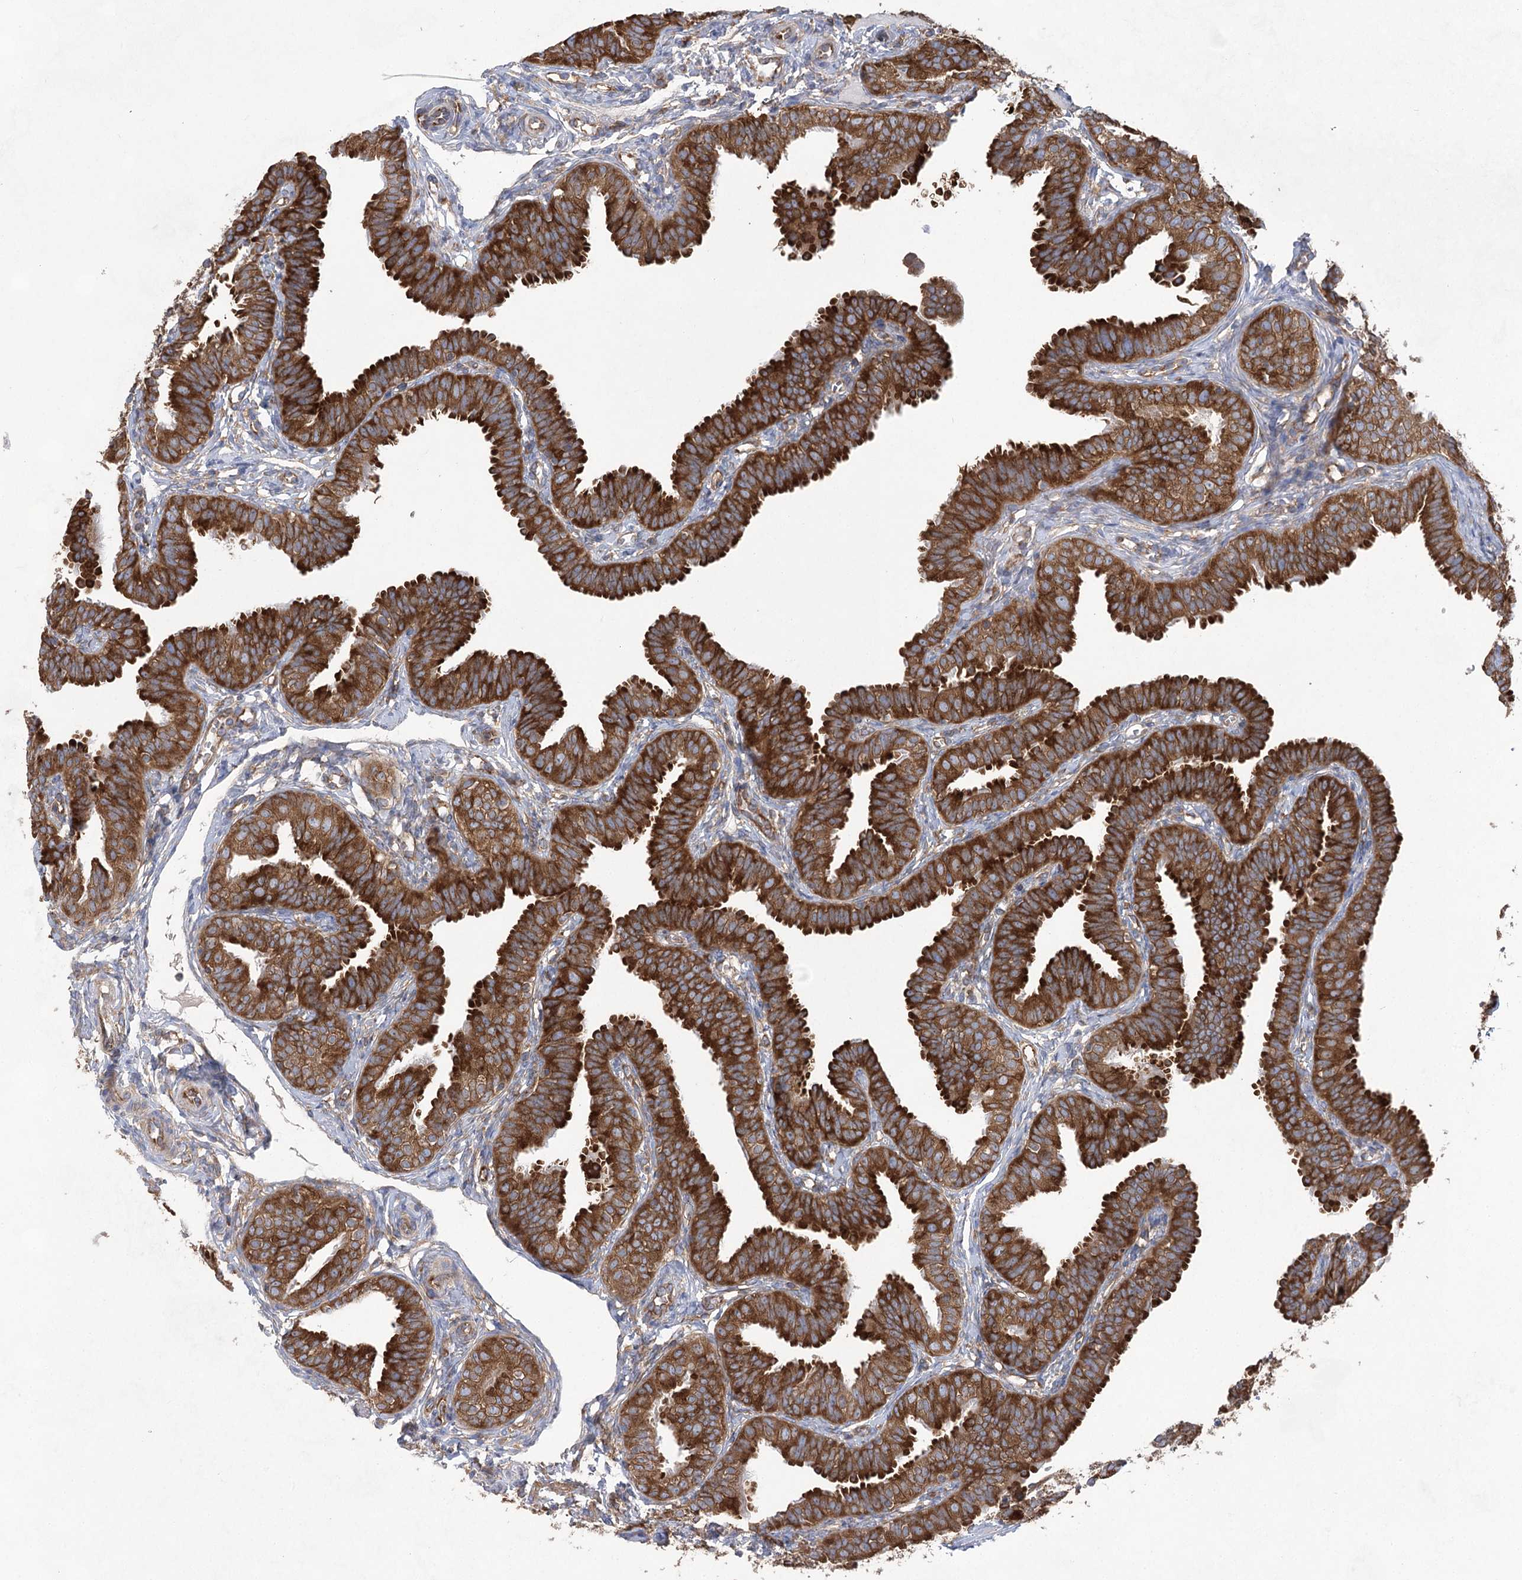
{"staining": {"intensity": "strong", "quantity": ">75%", "location": "cytoplasmic/membranous"}, "tissue": "fallopian tube", "cell_type": "Glandular cells", "image_type": "normal", "snomed": [{"axis": "morphology", "description": "Normal tissue, NOS"}, {"axis": "topography", "description": "Fallopian tube"}], "caption": "An immunohistochemistry (IHC) image of unremarkable tissue is shown. Protein staining in brown shows strong cytoplasmic/membranous positivity in fallopian tube within glandular cells. The staining was performed using DAB to visualize the protein expression in brown, while the nuclei were stained in blue with hematoxylin (Magnification: 20x).", "gene": "EIF3A", "patient": {"sex": "female", "age": 35}}